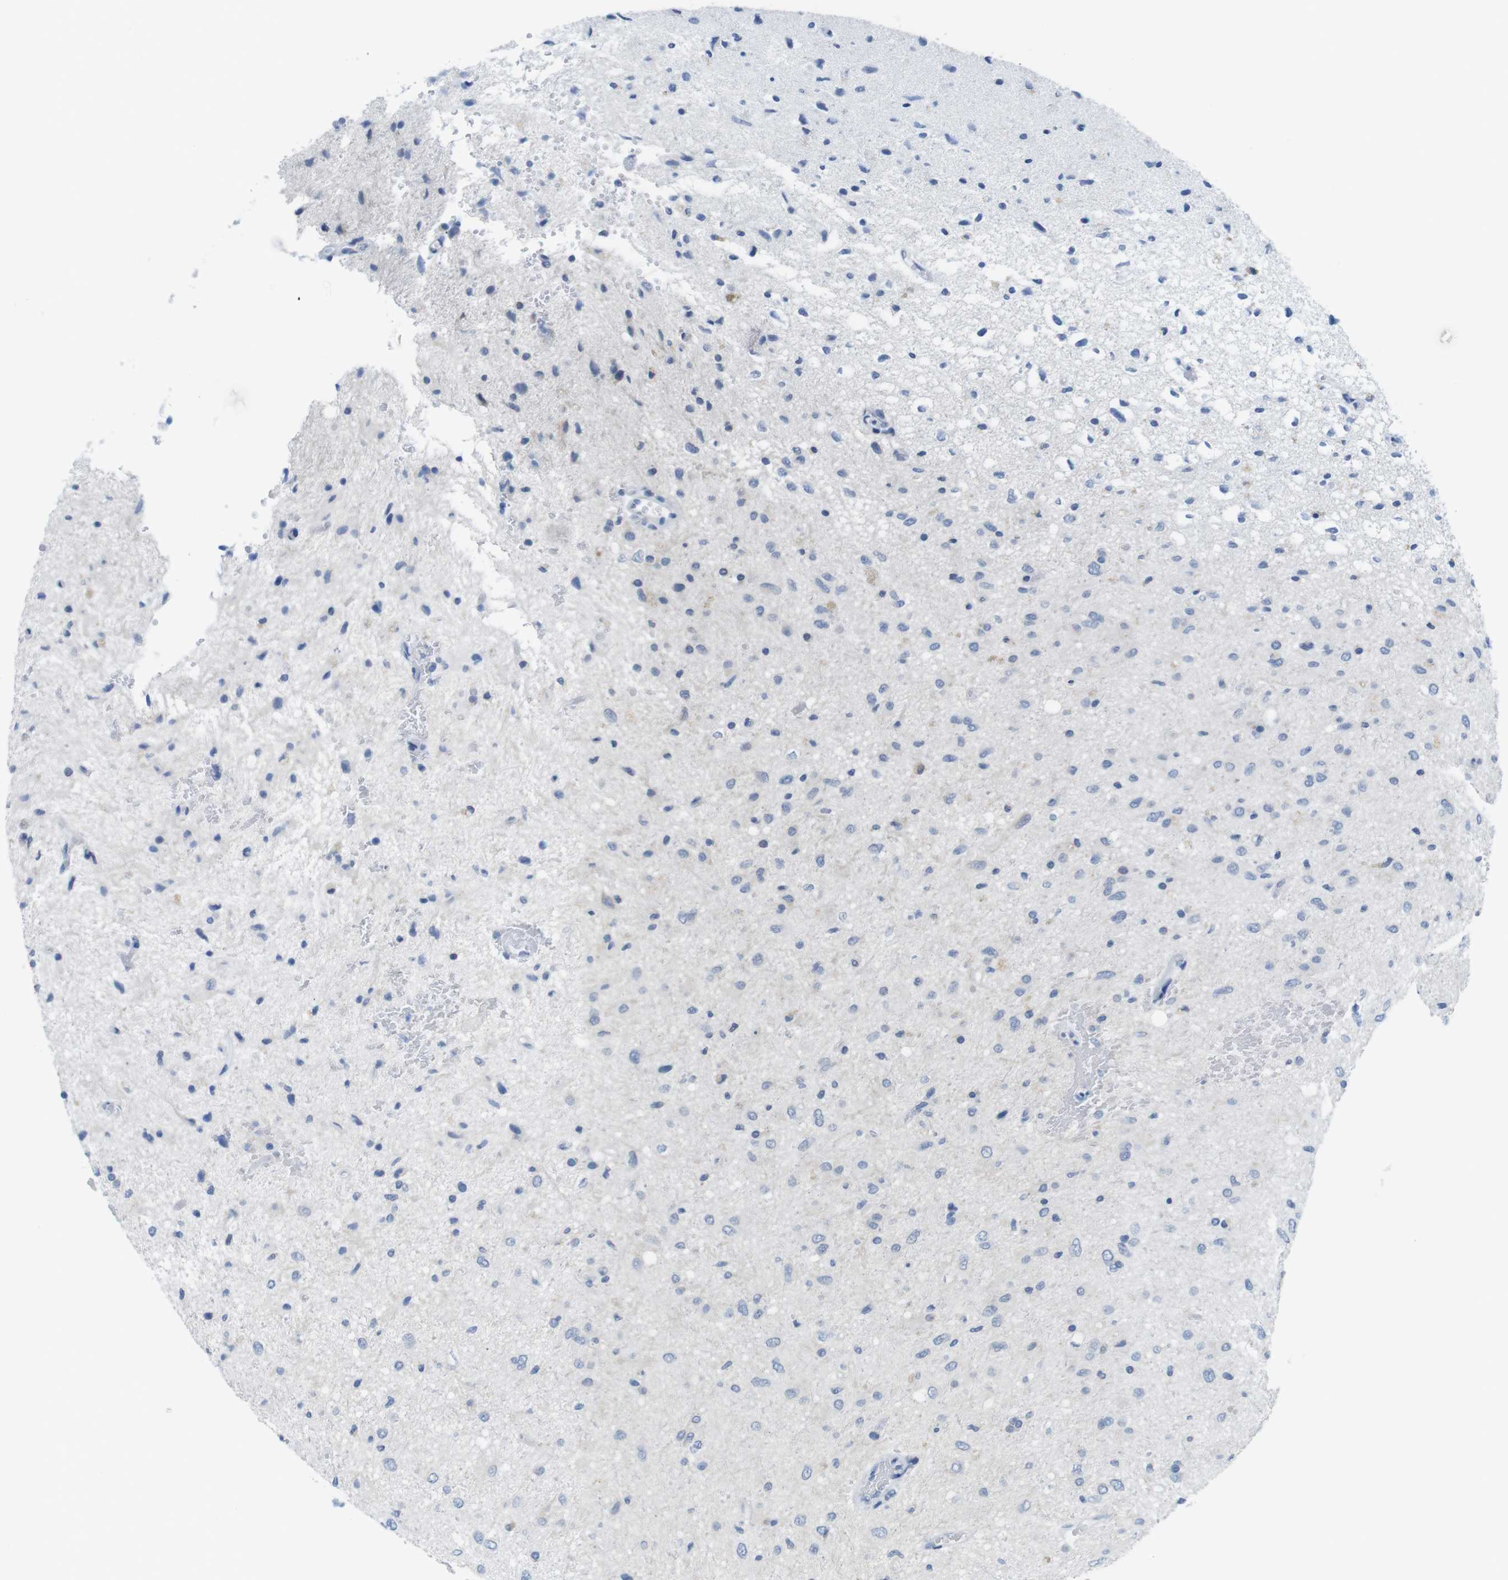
{"staining": {"intensity": "negative", "quantity": "none", "location": "none"}, "tissue": "glioma", "cell_type": "Tumor cells", "image_type": "cancer", "snomed": [{"axis": "morphology", "description": "Glioma, malignant, Low grade"}, {"axis": "topography", "description": "Brain"}], "caption": "Immunohistochemistry (IHC) histopathology image of neoplastic tissue: malignant low-grade glioma stained with DAB (3,3'-diaminobenzidine) reveals no significant protein staining in tumor cells.", "gene": "OPN1SW", "patient": {"sex": "male", "age": 77}}